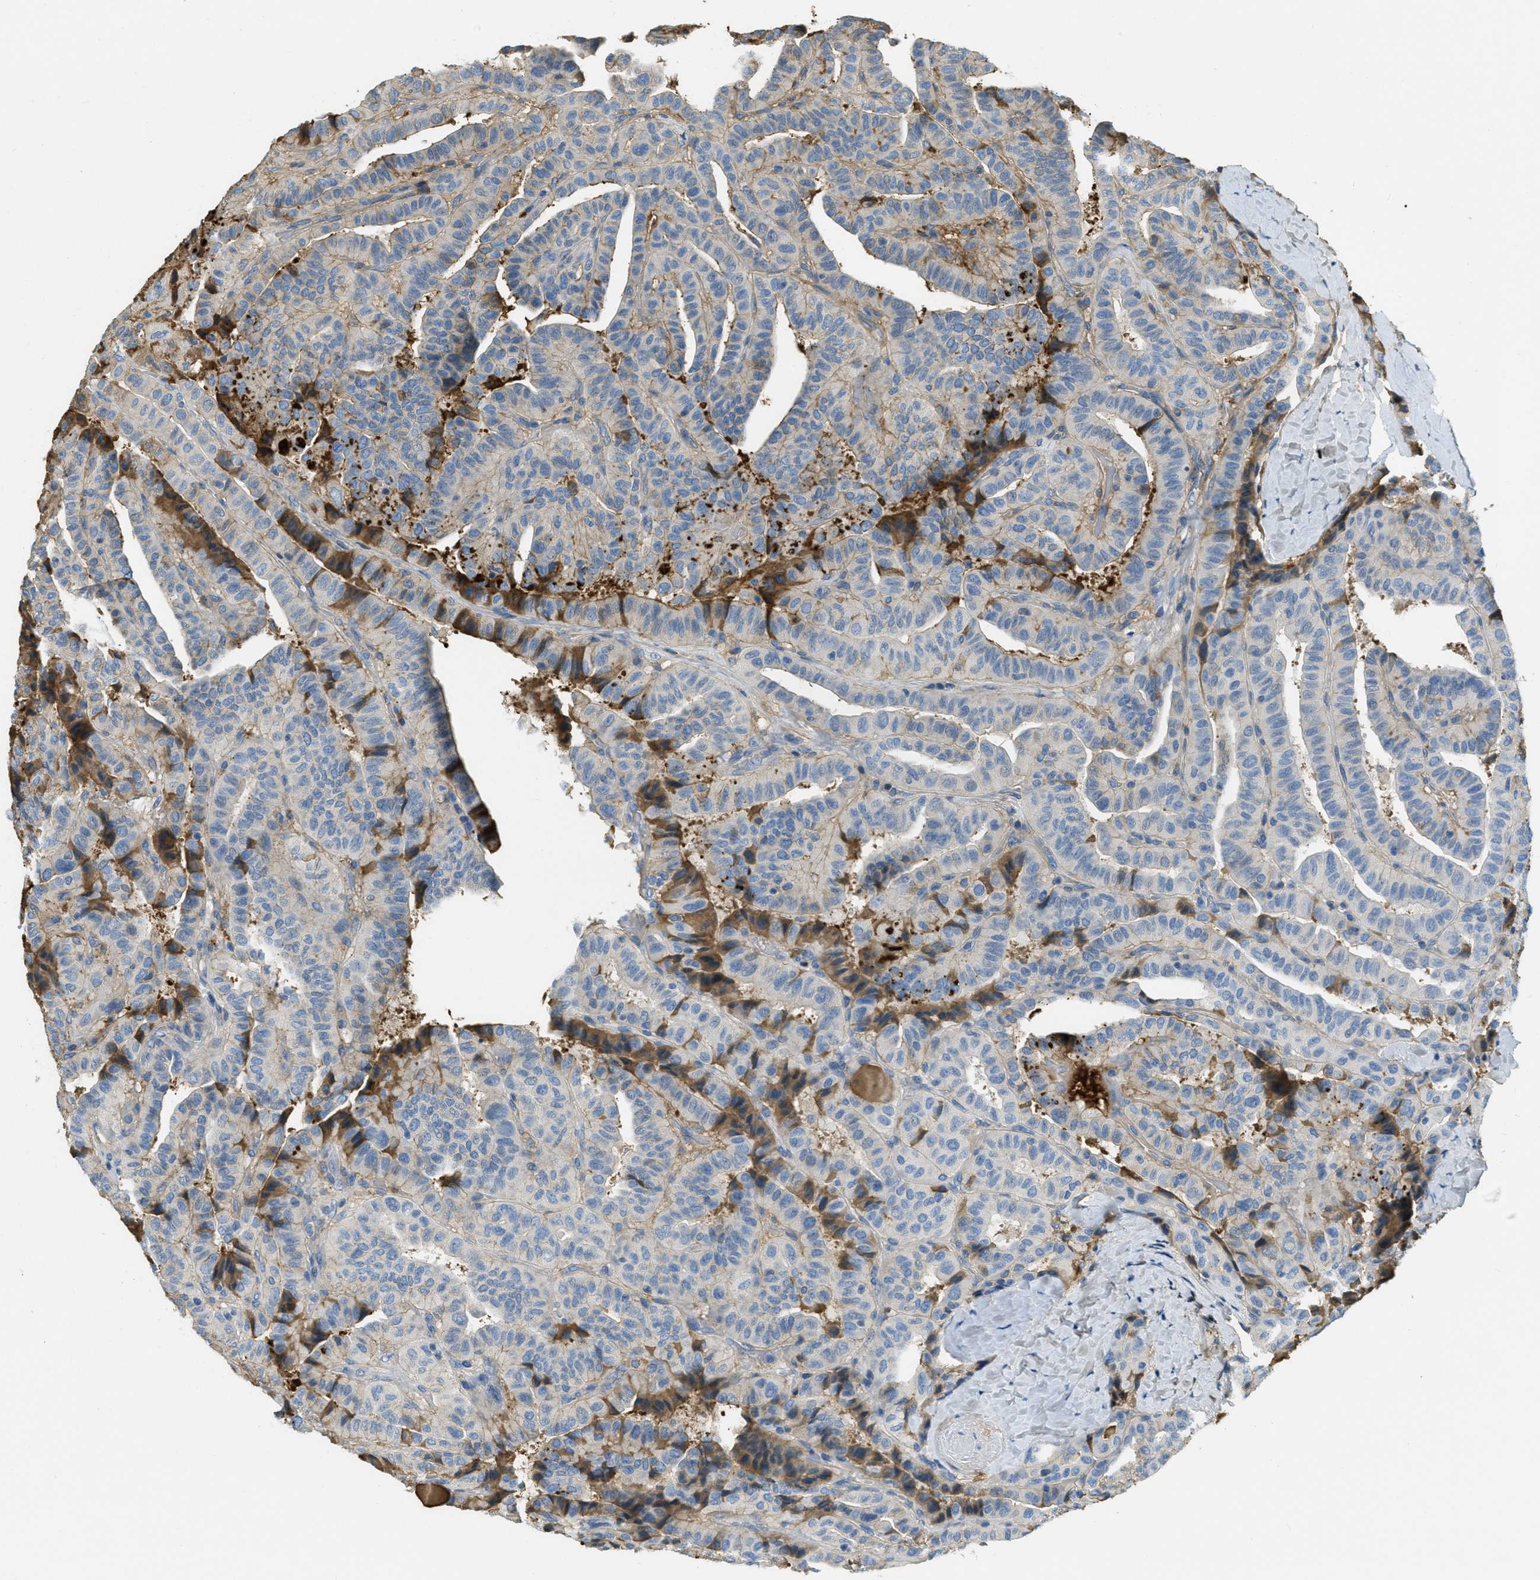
{"staining": {"intensity": "moderate", "quantity": "<25%", "location": "cytoplasmic/membranous"}, "tissue": "thyroid cancer", "cell_type": "Tumor cells", "image_type": "cancer", "snomed": [{"axis": "morphology", "description": "Papillary adenocarcinoma, NOS"}, {"axis": "topography", "description": "Thyroid gland"}], "caption": "High-power microscopy captured an IHC micrograph of thyroid papillary adenocarcinoma, revealing moderate cytoplasmic/membranous expression in about <25% of tumor cells.", "gene": "PRTN3", "patient": {"sex": "male", "age": 77}}